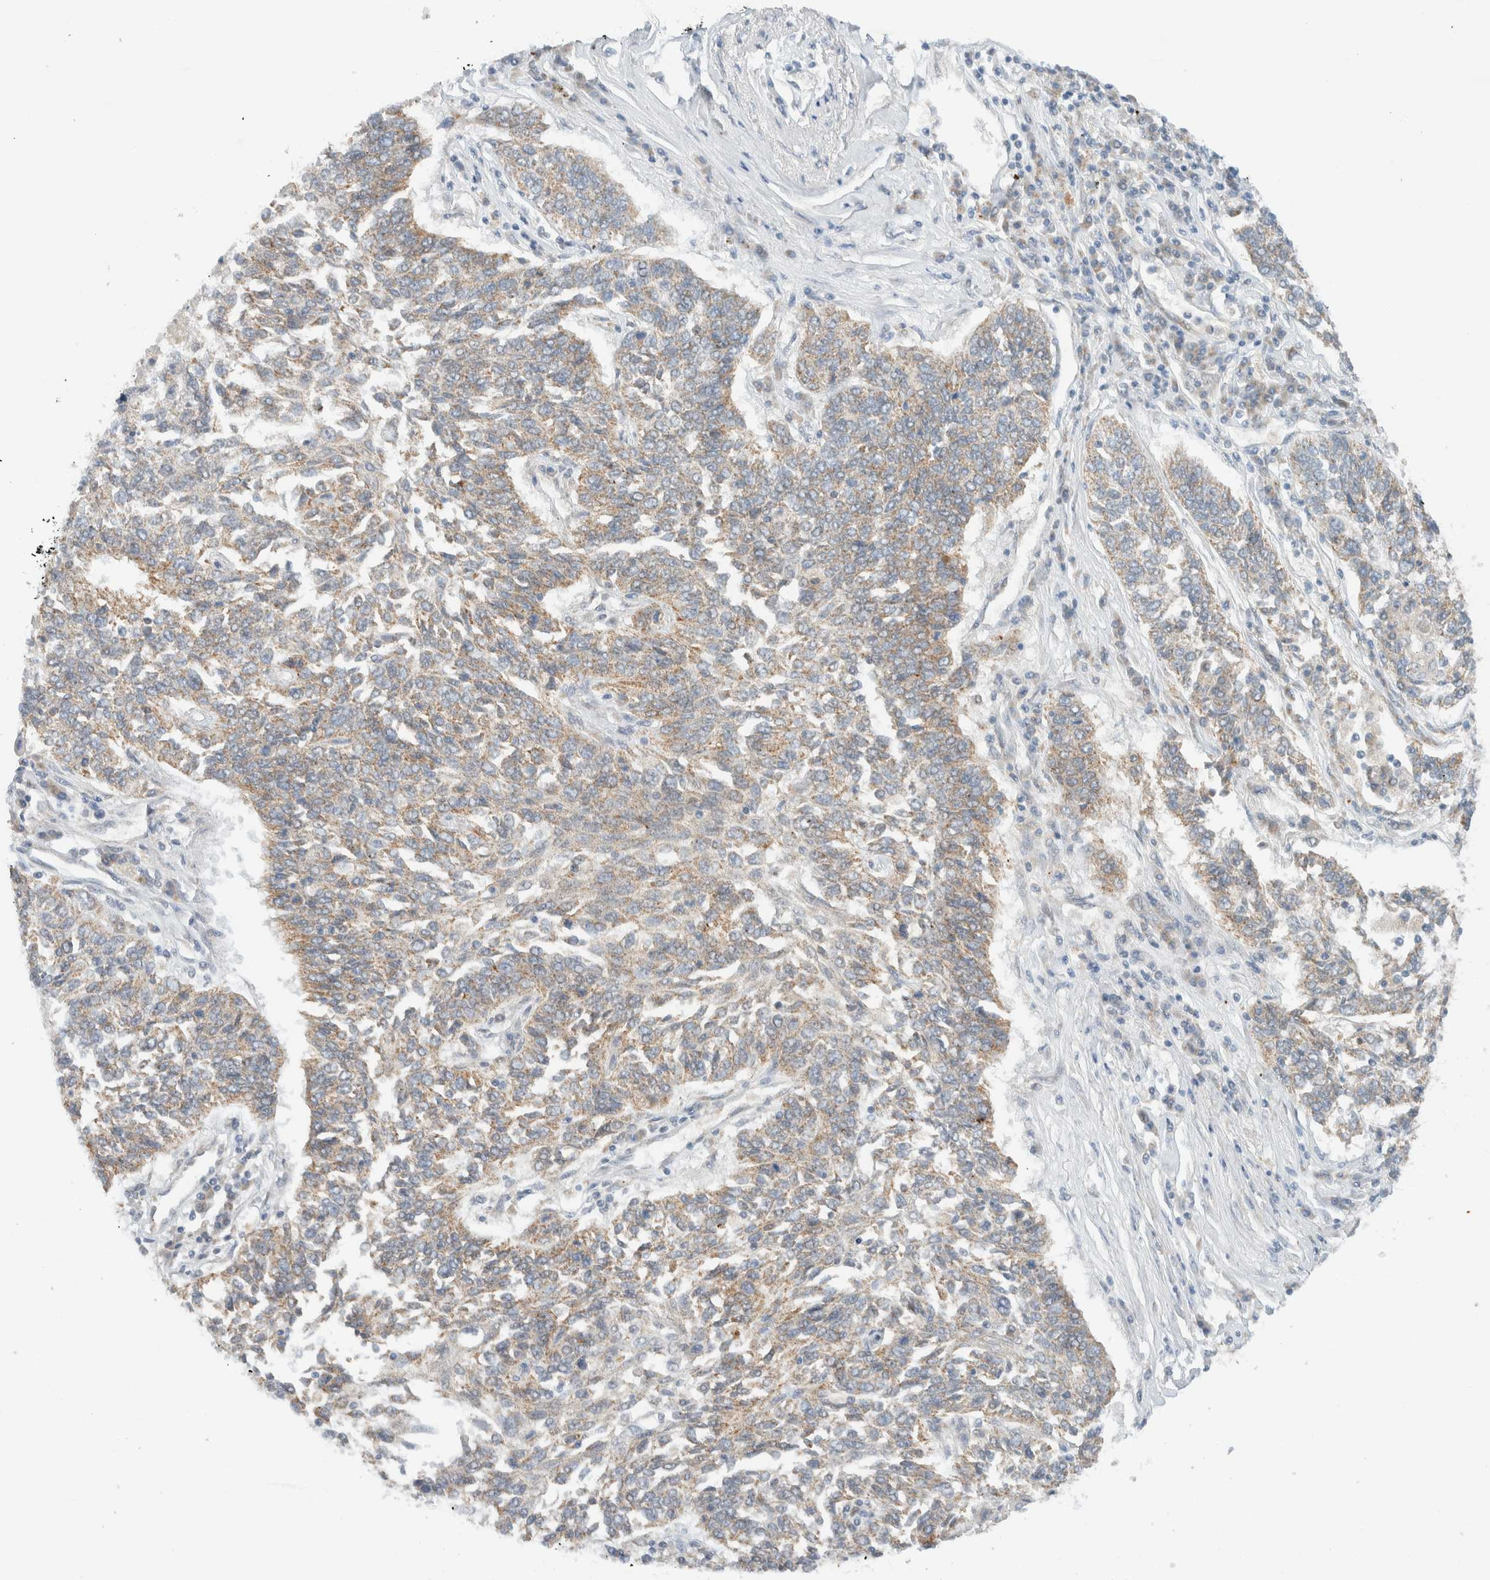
{"staining": {"intensity": "weak", "quantity": ">75%", "location": "cytoplasmic/membranous"}, "tissue": "lung cancer", "cell_type": "Tumor cells", "image_type": "cancer", "snomed": [{"axis": "morphology", "description": "Normal tissue, NOS"}, {"axis": "morphology", "description": "Squamous cell carcinoma, NOS"}, {"axis": "topography", "description": "Cartilage tissue"}, {"axis": "topography", "description": "Bronchus"}, {"axis": "topography", "description": "Lung"}], "caption": "Human squamous cell carcinoma (lung) stained with a brown dye reveals weak cytoplasmic/membranous positive staining in approximately >75% of tumor cells.", "gene": "MRPL41", "patient": {"sex": "female", "age": 49}}